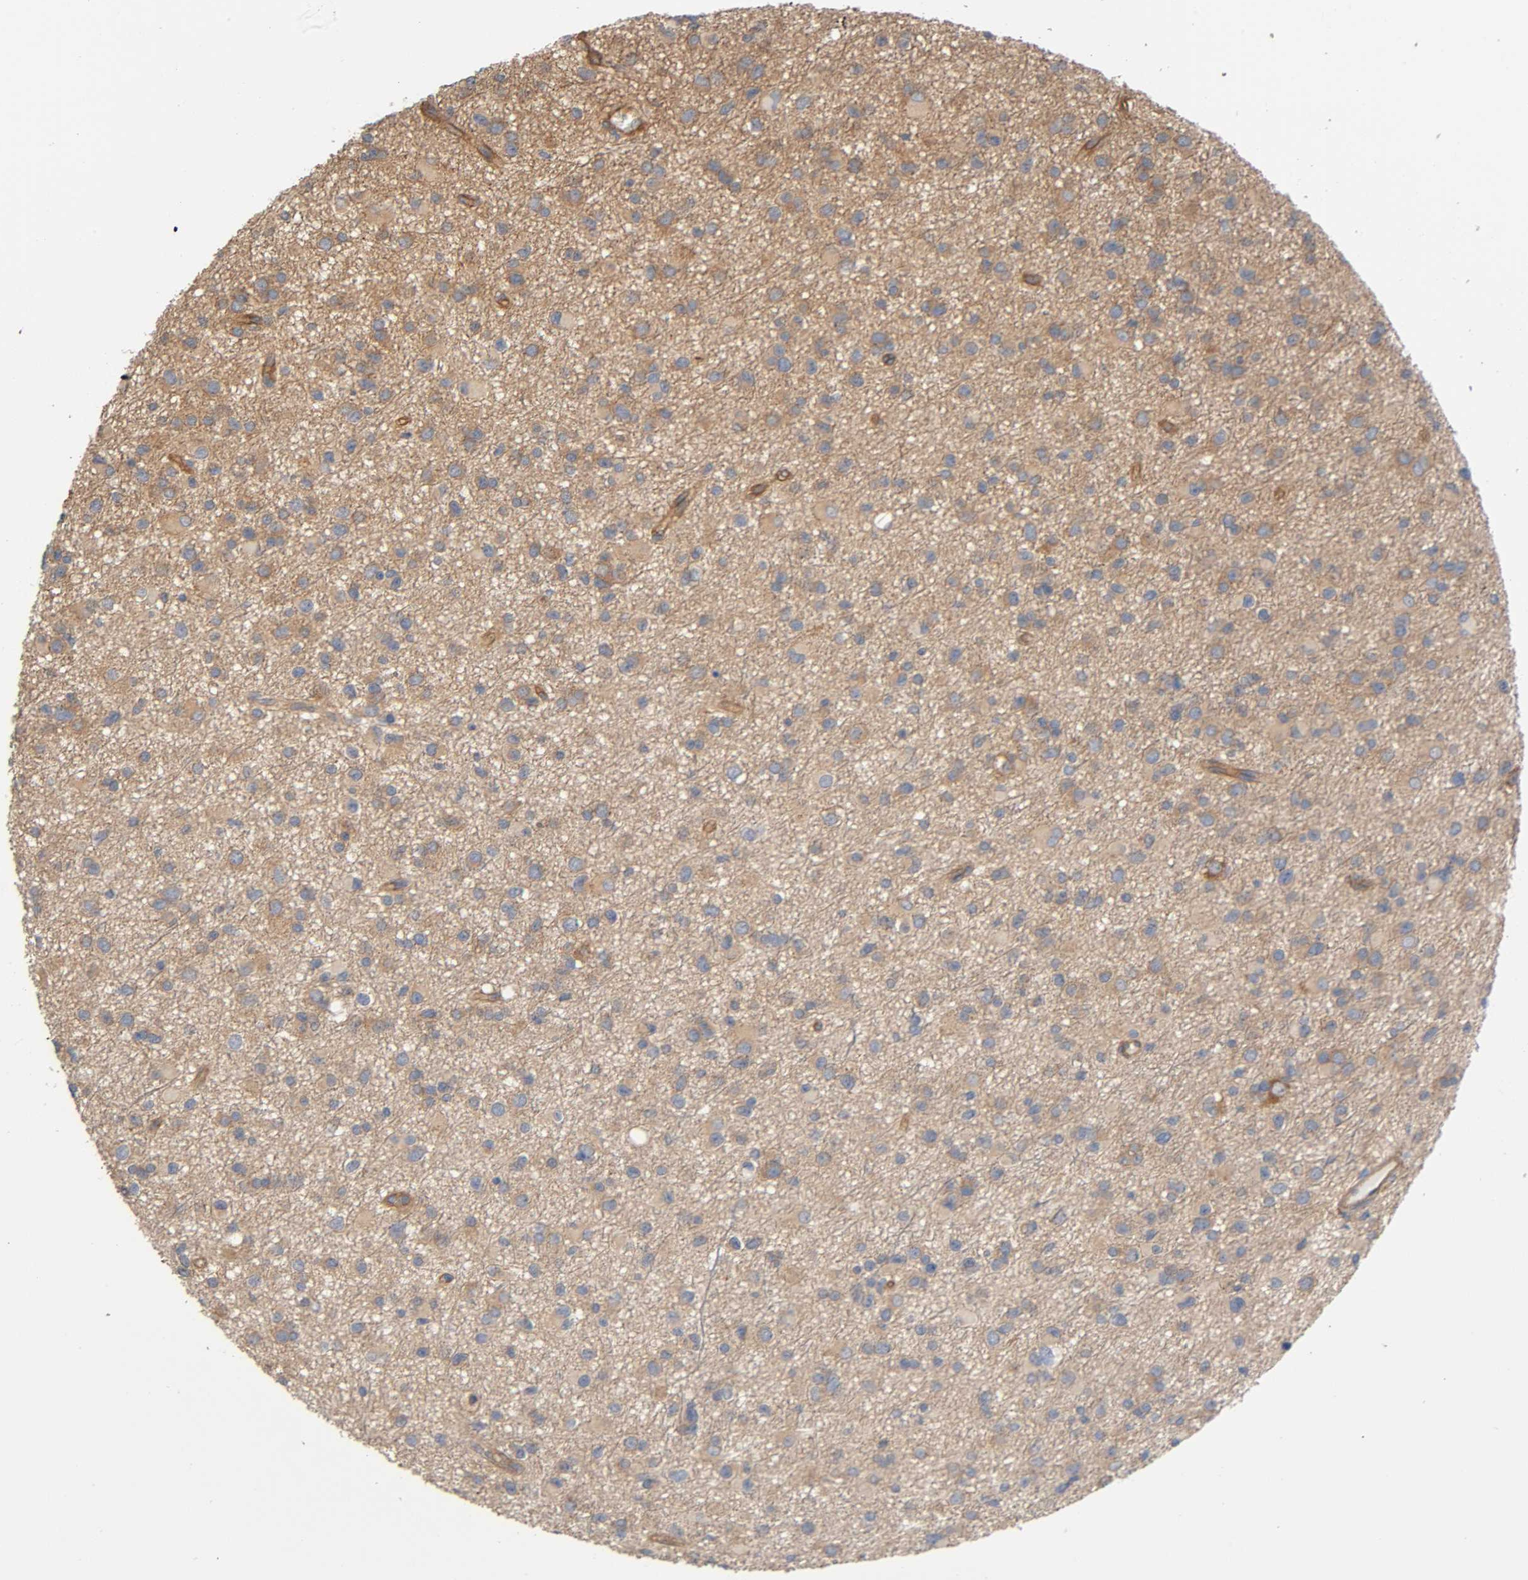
{"staining": {"intensity": "moderate", "quantity": "<25%", "location": "cytoplasmic/membranous"}, "tissue": "glioma", "cell_type": "Tumor cells", "image_type": "cancer", "snomed": [{"axis": "morphology", "description": "Glioma, malignant, Low grade"}, {"axis": "topography", "description": "Brain"}], "caption": "Immunohistochemistry staining of malignant low-grade glioma, which demonstrates low levels of moderate cytoplasmic/membranous expression in approximately <25% of tumor cells indicating moderate cytoplasmic/membranous protein staining. The staining was performed using DAB (3,3'-diaminobenzidine) (brown) for protein detection and nuclei were counterstained in hematoxylin (blue).", "gene": "MARS1", "patient": {"sex": "male", "age": 42}}